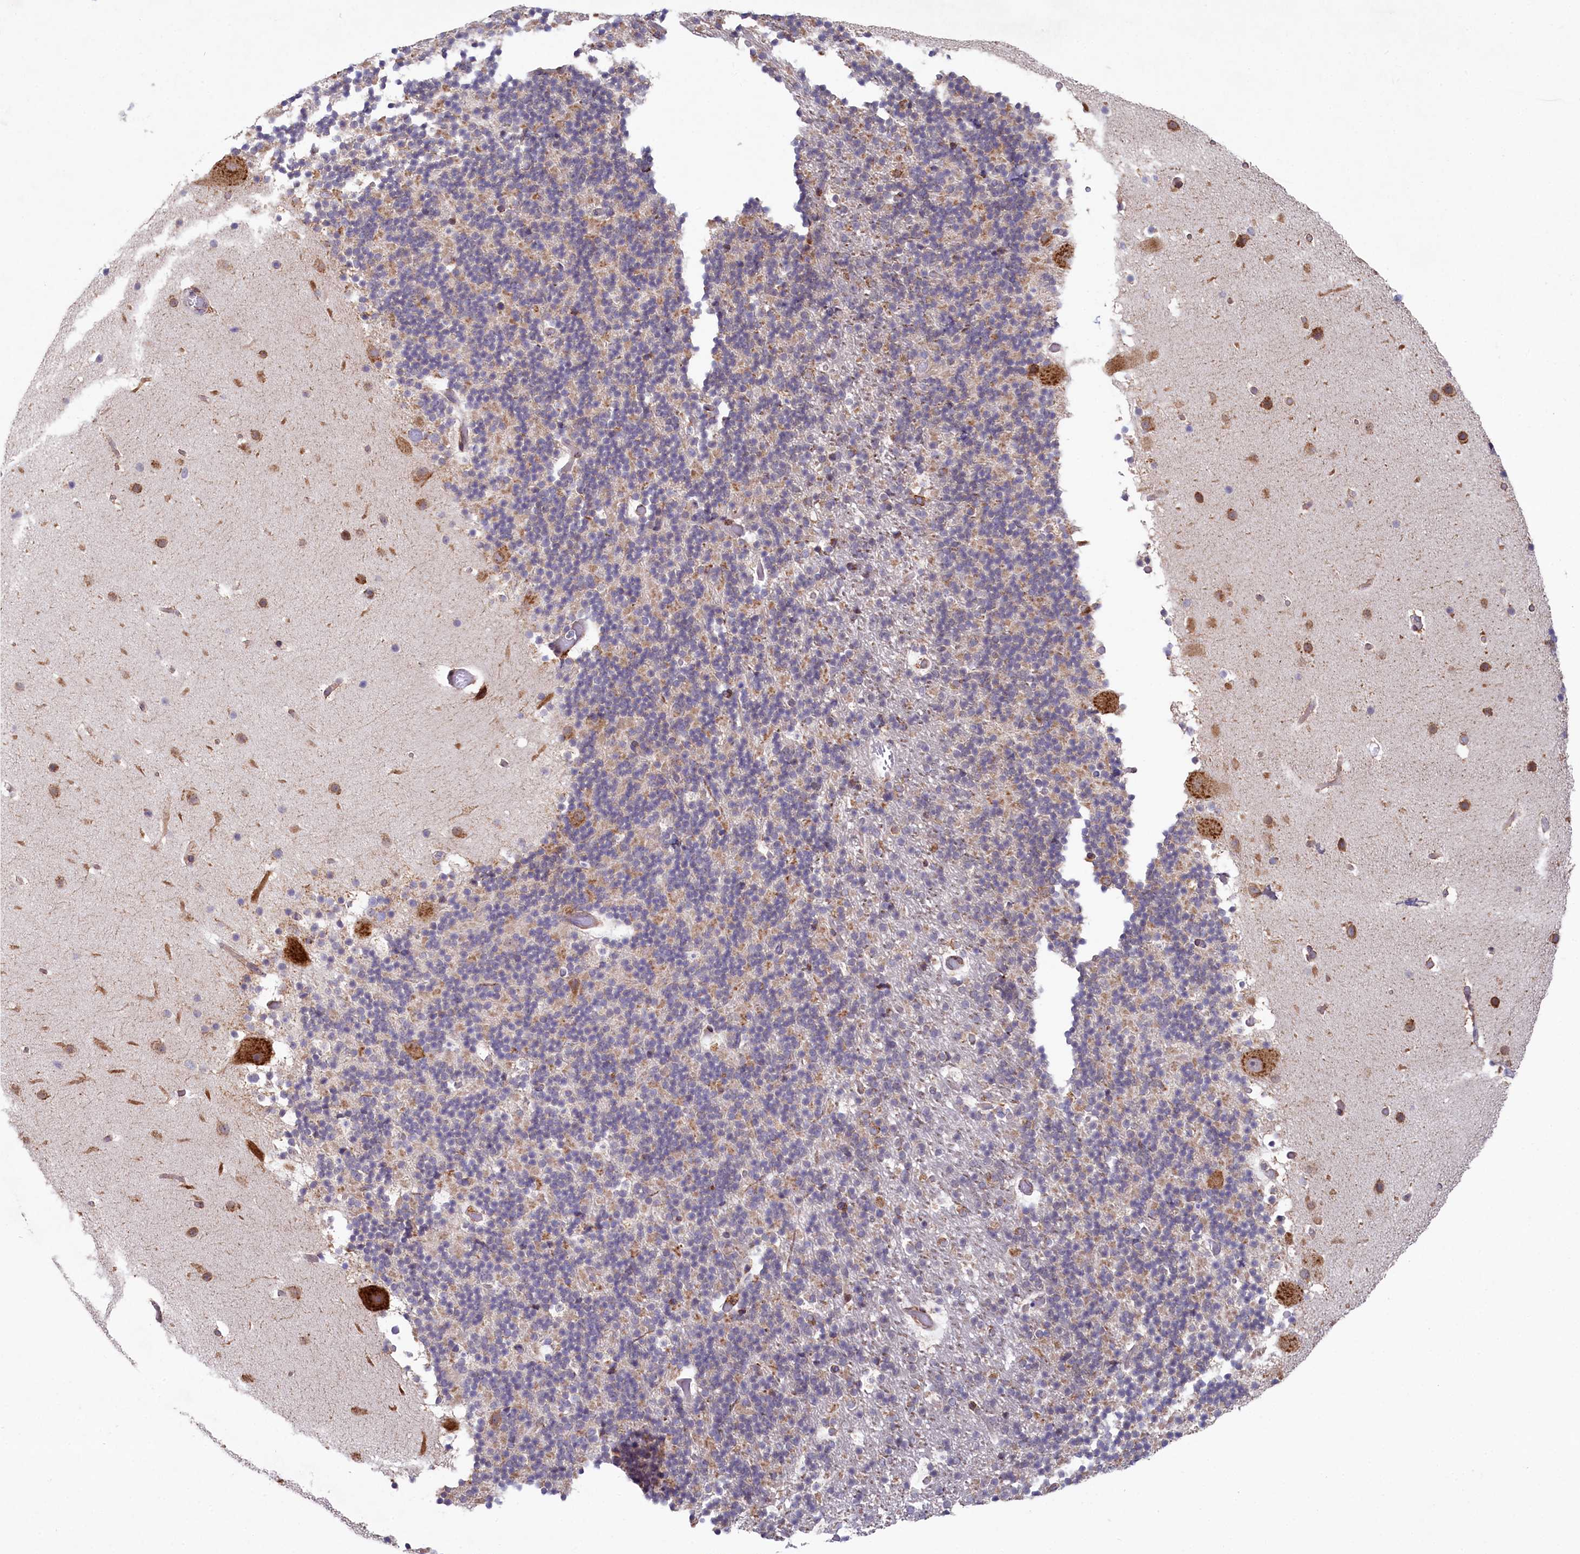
{"staining": {"intensity": "moderate", "quantity": "<25%", "location": "cytoplasmic/membranous"}, "tissue": "cerebellum", "cell_type": "Cells in granular layer", "image_type": "normal", "snomed": [{"axis": "morphology", "description": "Normal tissue, NOS"}, {"axis": "topography", "description": "Cerebellum"}], "caption": "Immunohistochemical staining of normal cerebellum displays <25% levels of moderate cytoplasmic/membranous protein staining in approximately <25% of cells in granular layer. (Brightfield microscopy of DAB IHC at high magnification).", "gene": "CHID1", "patient": {"sex": "male", "age": 57}}